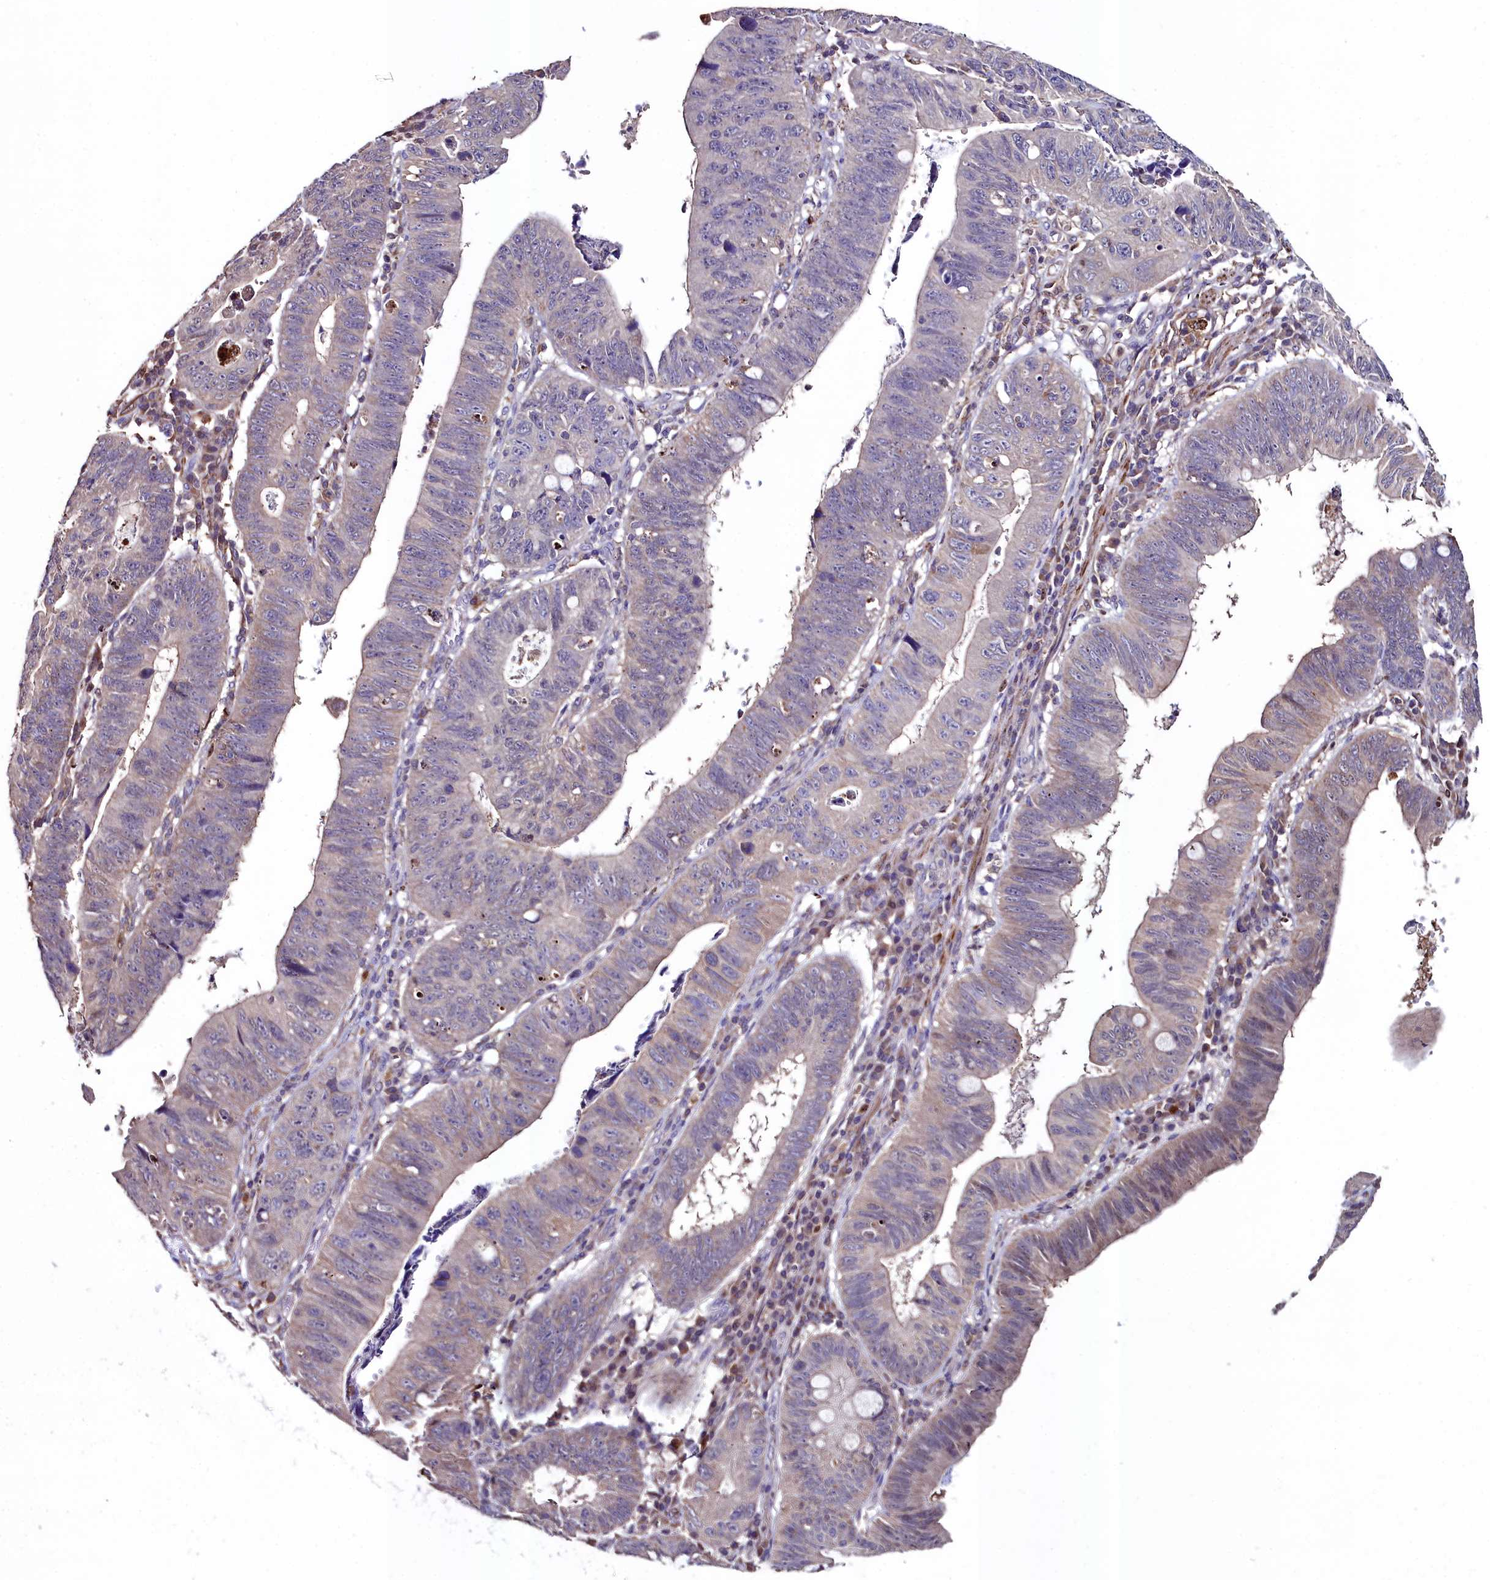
{"staining": {"intensity": "weak", "quantity": "<25%", "location": "cytoplasmic/membranous"}, "tissue": "stomach cancer", "cell_type": "Tumor cells", "image_type": "cancer", "snomed": [{"axis": "morphology", "description": "Adenocarcinoma, NOS"}, {"axis": "topography", "description": "Stomach"}], "caption": "Tumor cells show no significant protein positivity in stomach adenocarcinoma. The staining is performed using DAB brown chromogen with nuclei counter-stained in using hematoxylin.", "gene": "AMBRA1", "patient": {"sex": "male", "age": 59}}